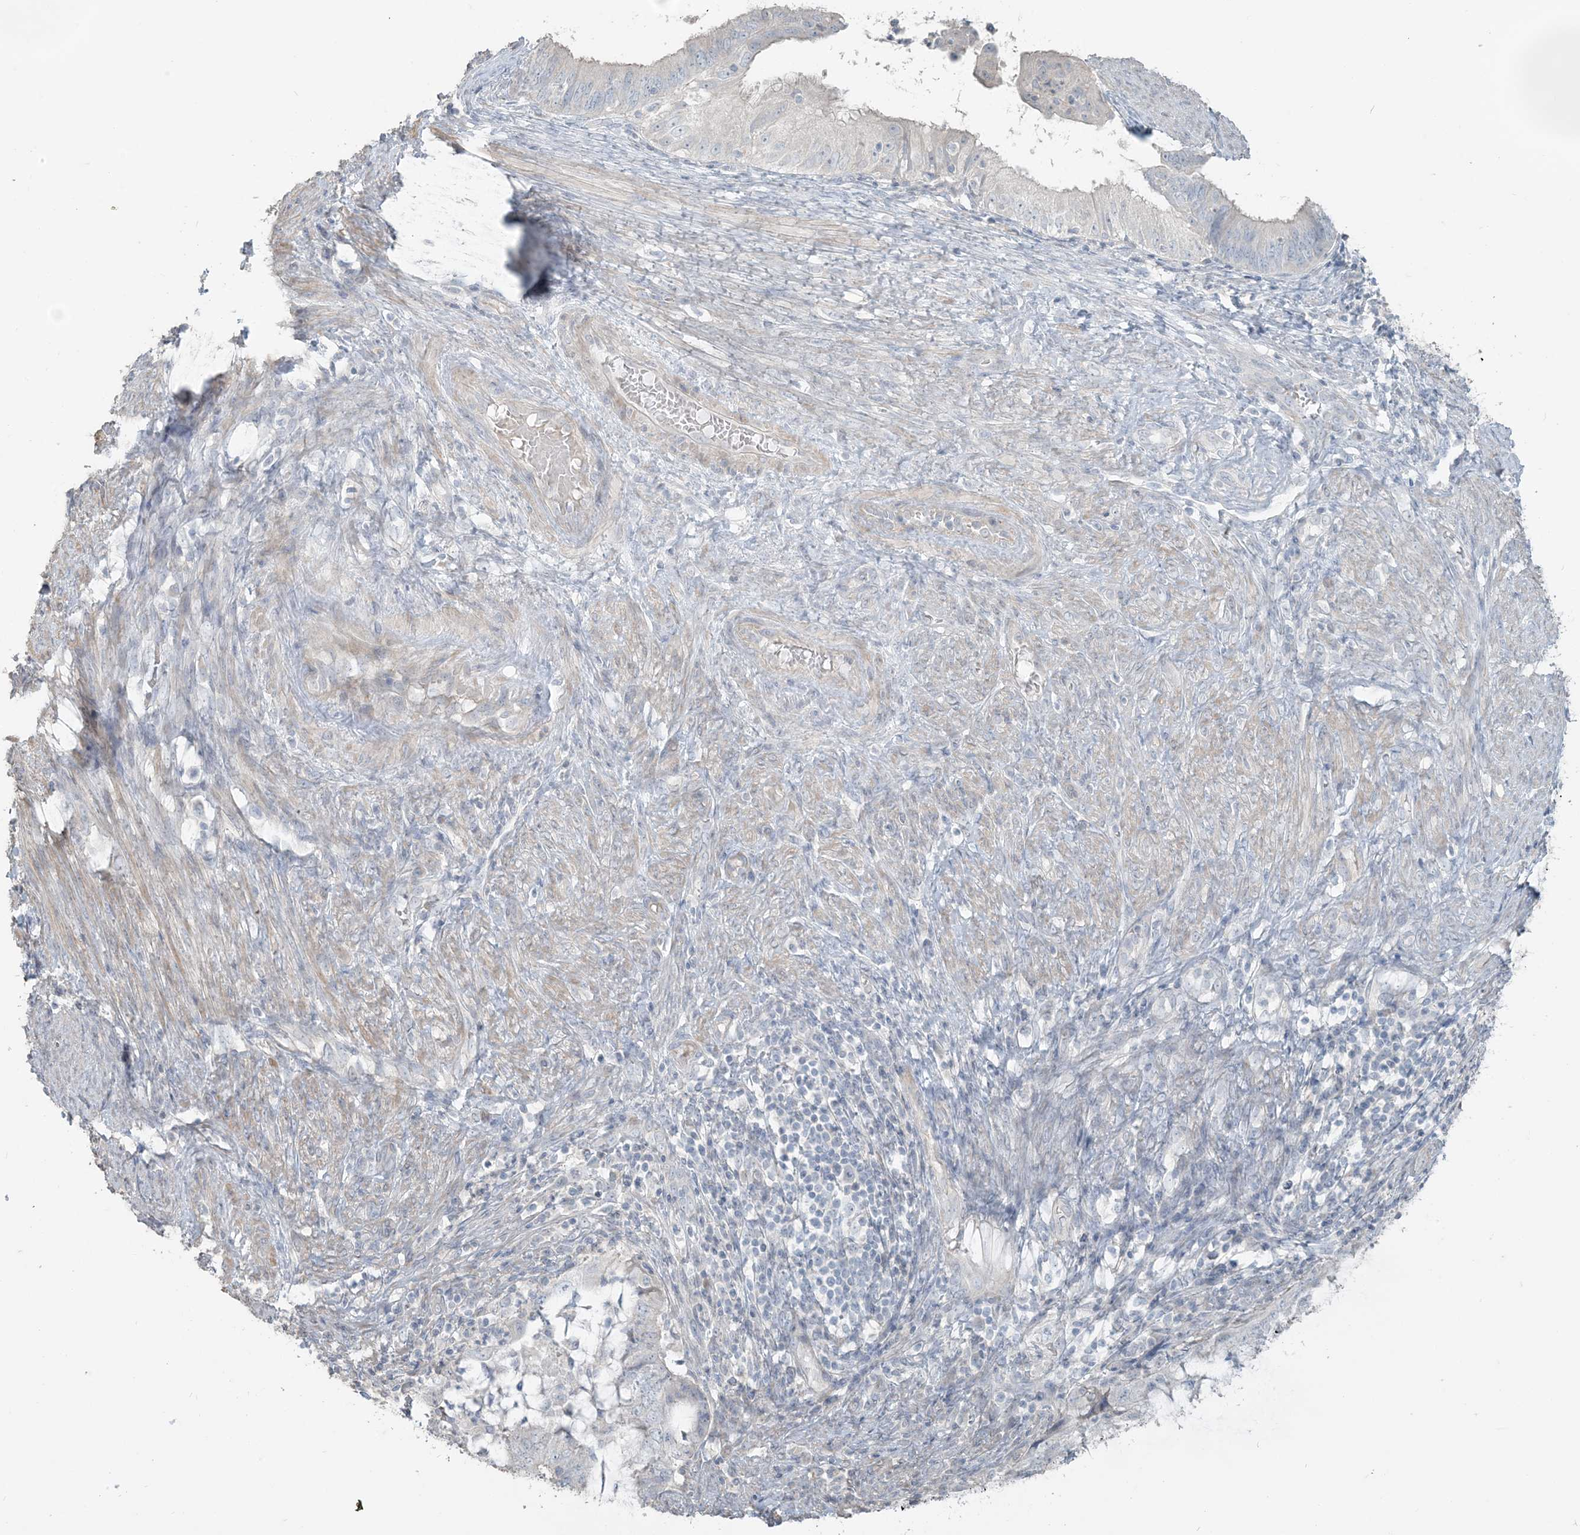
{"staining": {"intensity": "negative", "quantity": "none", "location": "none"}, "tissue": "endometrial cancer", "cell_type": "Tumor cells", "image_type": "cancer", "snomed": [{"axis": "morphology", "description": "Adenocarcinoma, NOS"}, {"axis": "topography", "description": "Endometrium"}], "caption": "Immunohistochemistry (IHC) histopathology image of human endometrial adenocarcinoma stained for a protein (brown), which reveals no expression in tumor cells.", "gene": "NPHS2", "patient": {"sex": "female", "age": 51}}